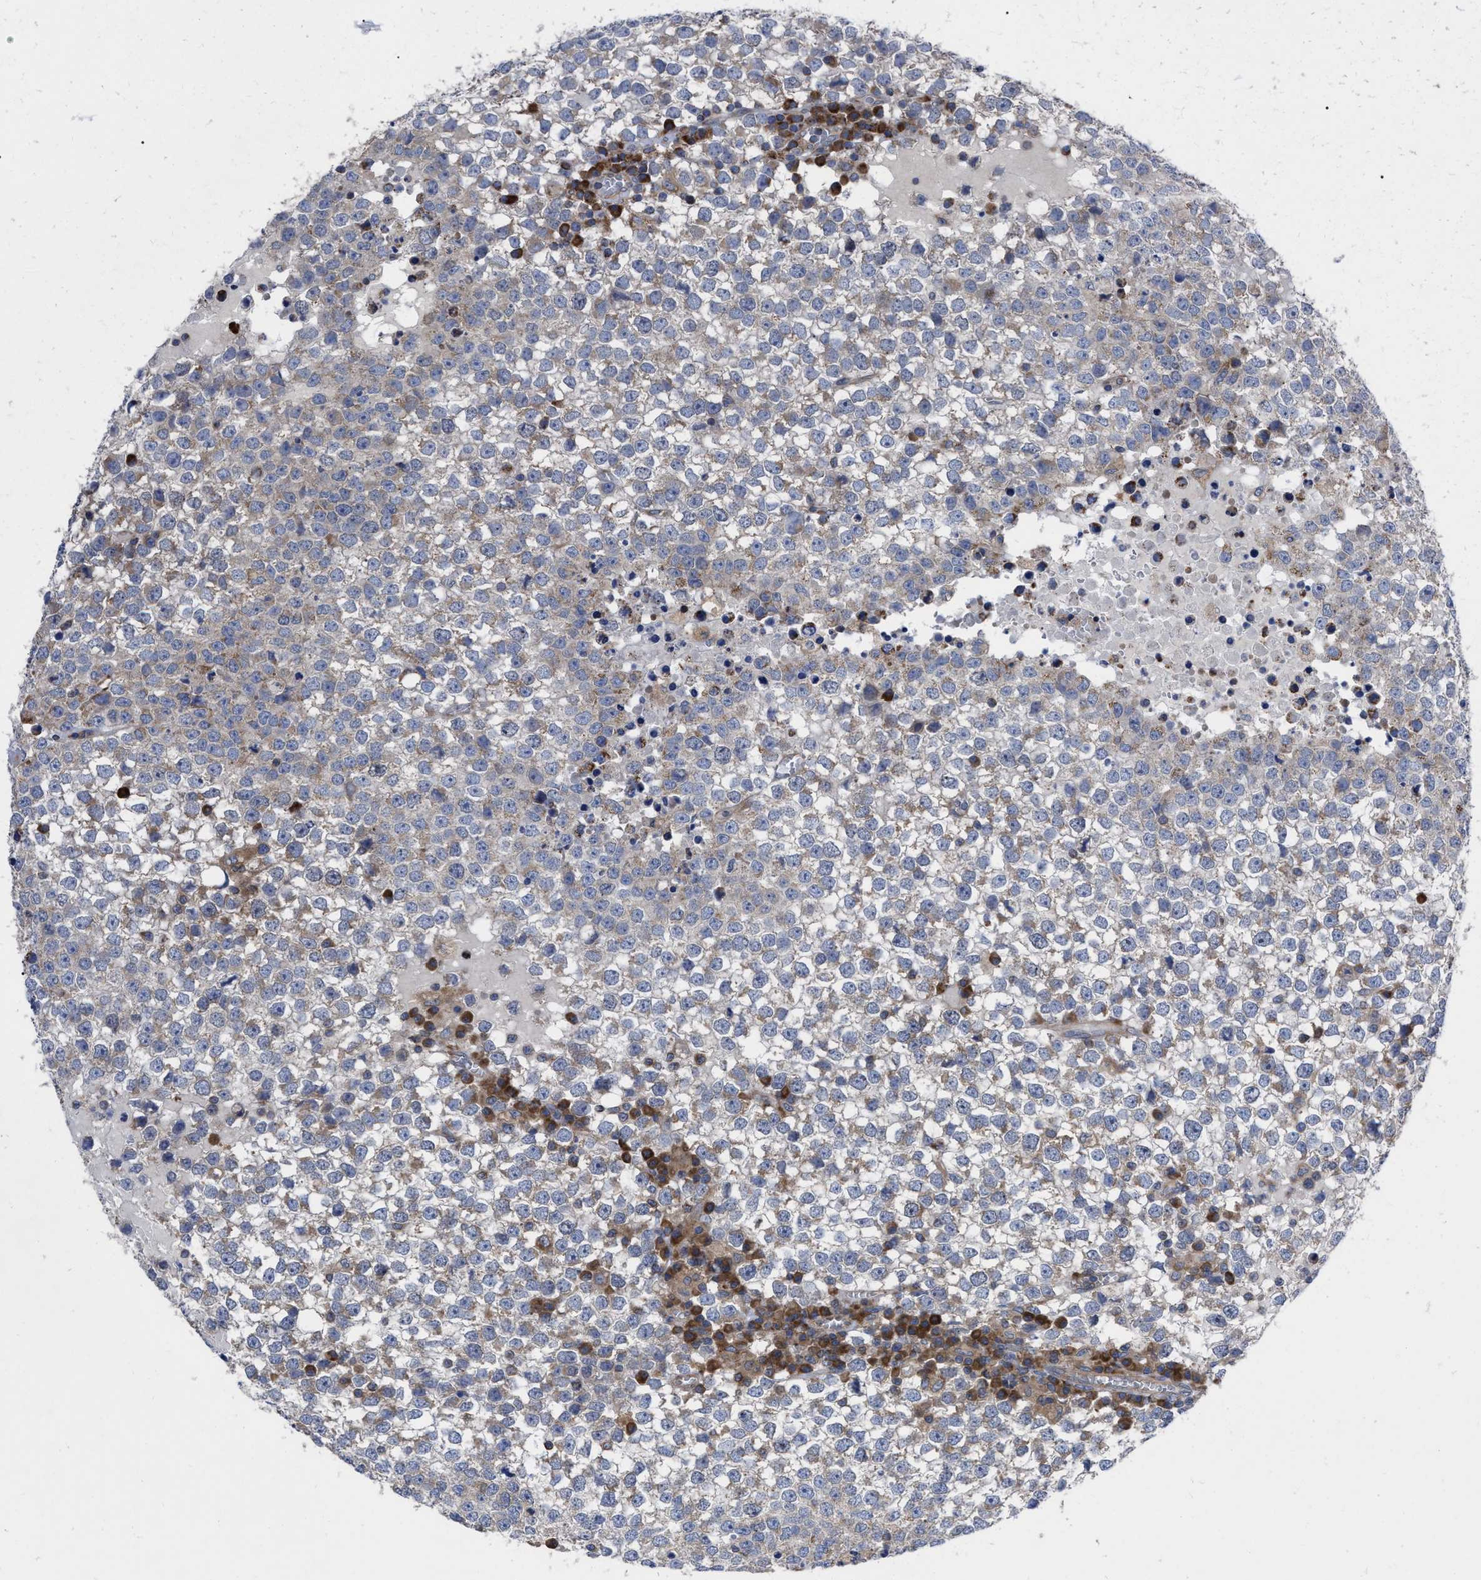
{"staining": {"intensity": "weak", "quantity": "25%-75%", "location": "cytoplasmic/membranous"}, "tissue": "testis cancer", "cell_type": "Tumor cells", "image_type": "cancer", "snomed": [{"axis": "morphology", "description": "Seminoma, NOS"}, {"axis": "topography", "description": "Testis"}], "caption": "Immunohistochemistry photomicrograph of neoplastic tissue: human seminoma (testis) stained using immunohistochemistry (IHC) displays low levels of weak protein expression localized specifically in the cytoplasmic/membranous of tumor cells, appearing as a cytoplasmic/membranous brown color.", "gene": "CDKN2C", "patient": {"sex": "male", "age": 65}}